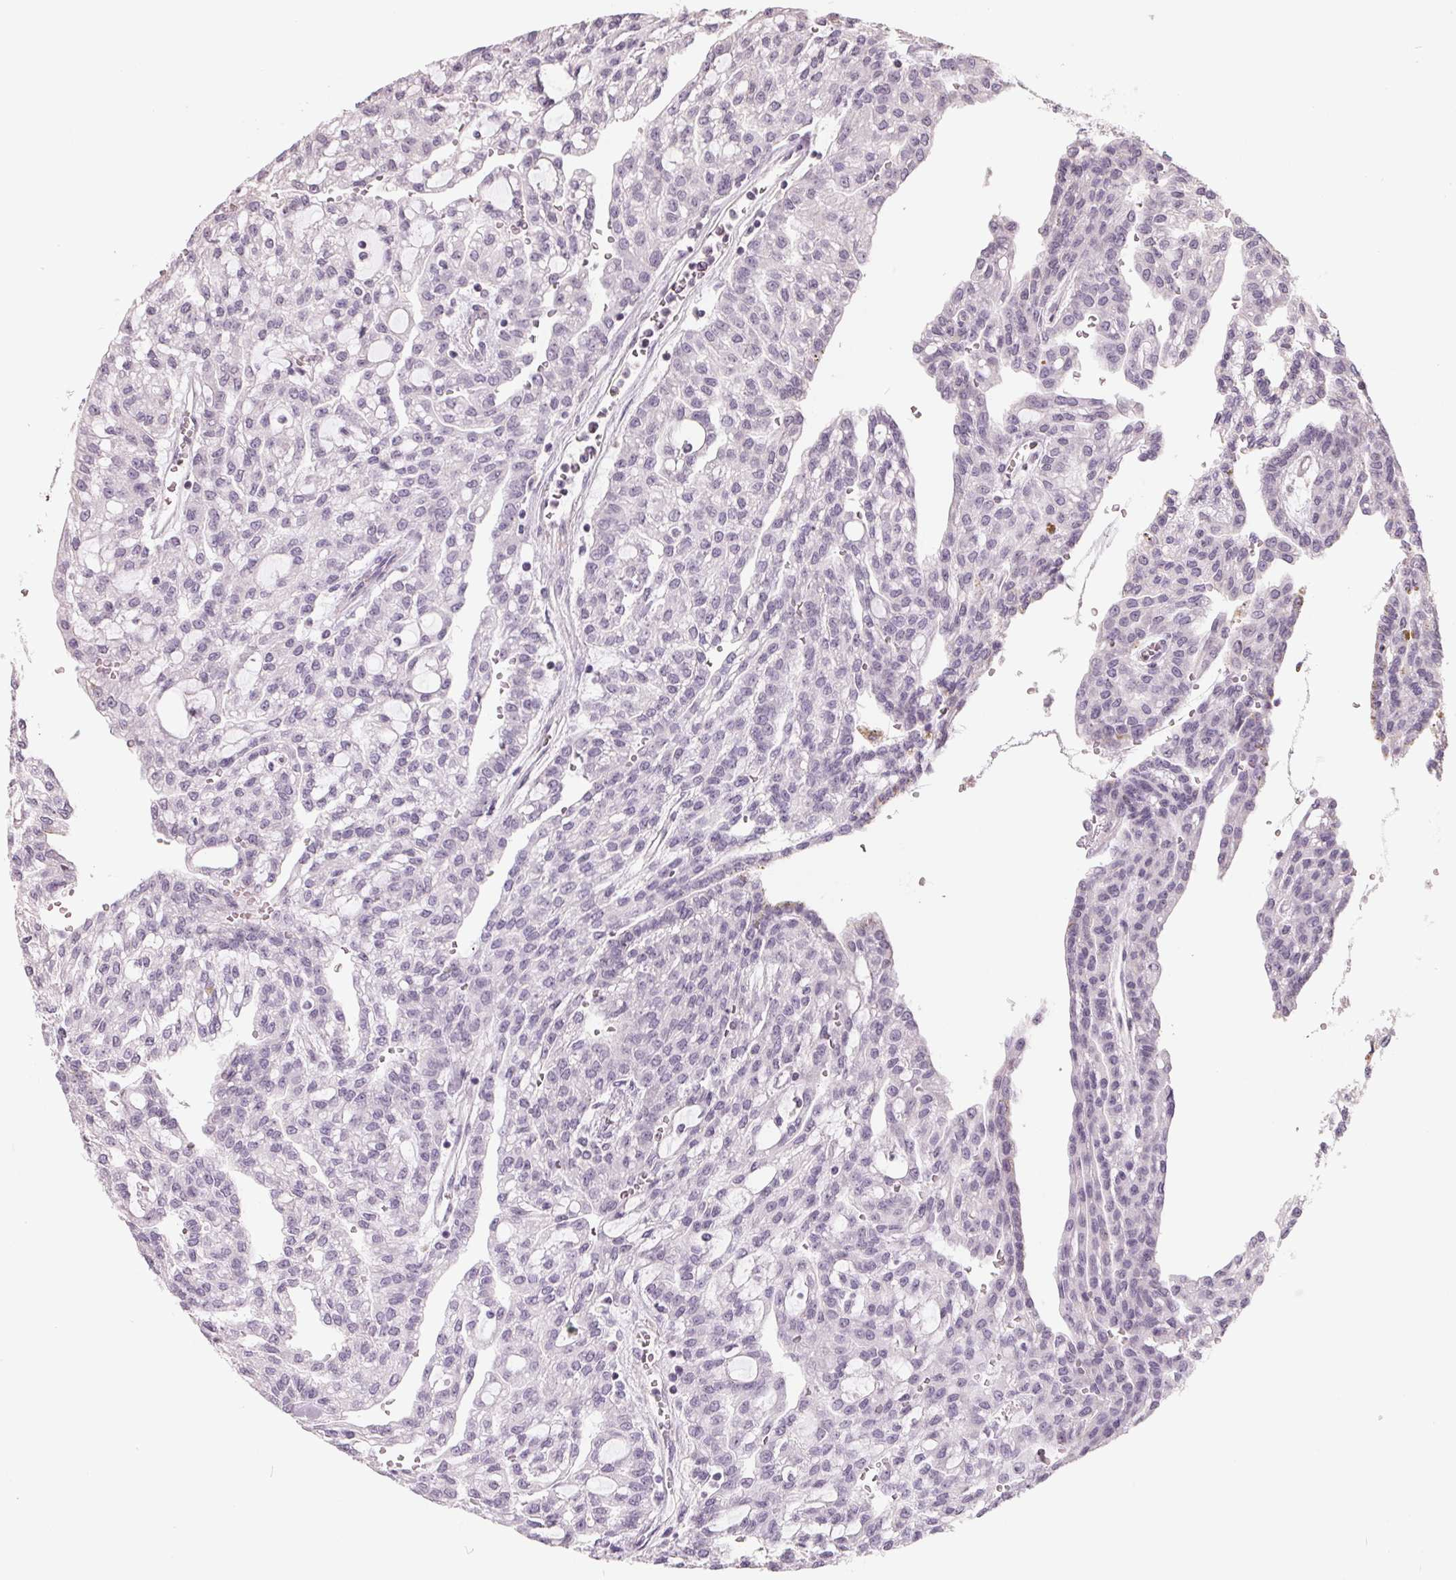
{"staining": {"intensity": "negative", "quantity": "none", "location": "none"}, "tissue": "renal cancer", "cell_type": "Tumor cells", "image_type": "cancer", "snomed": [{"axis": "morphology", "description": "Adenocarcinoma, NOS"}, {"axis": "topography", "description": "Kidney"}], "caption": "Protein analysis of renal adenocarcinoma demonstrates no significant positivity in tumor cells.", "gene": "FTCD", "patient": {"sex": "male", "age": 63}}